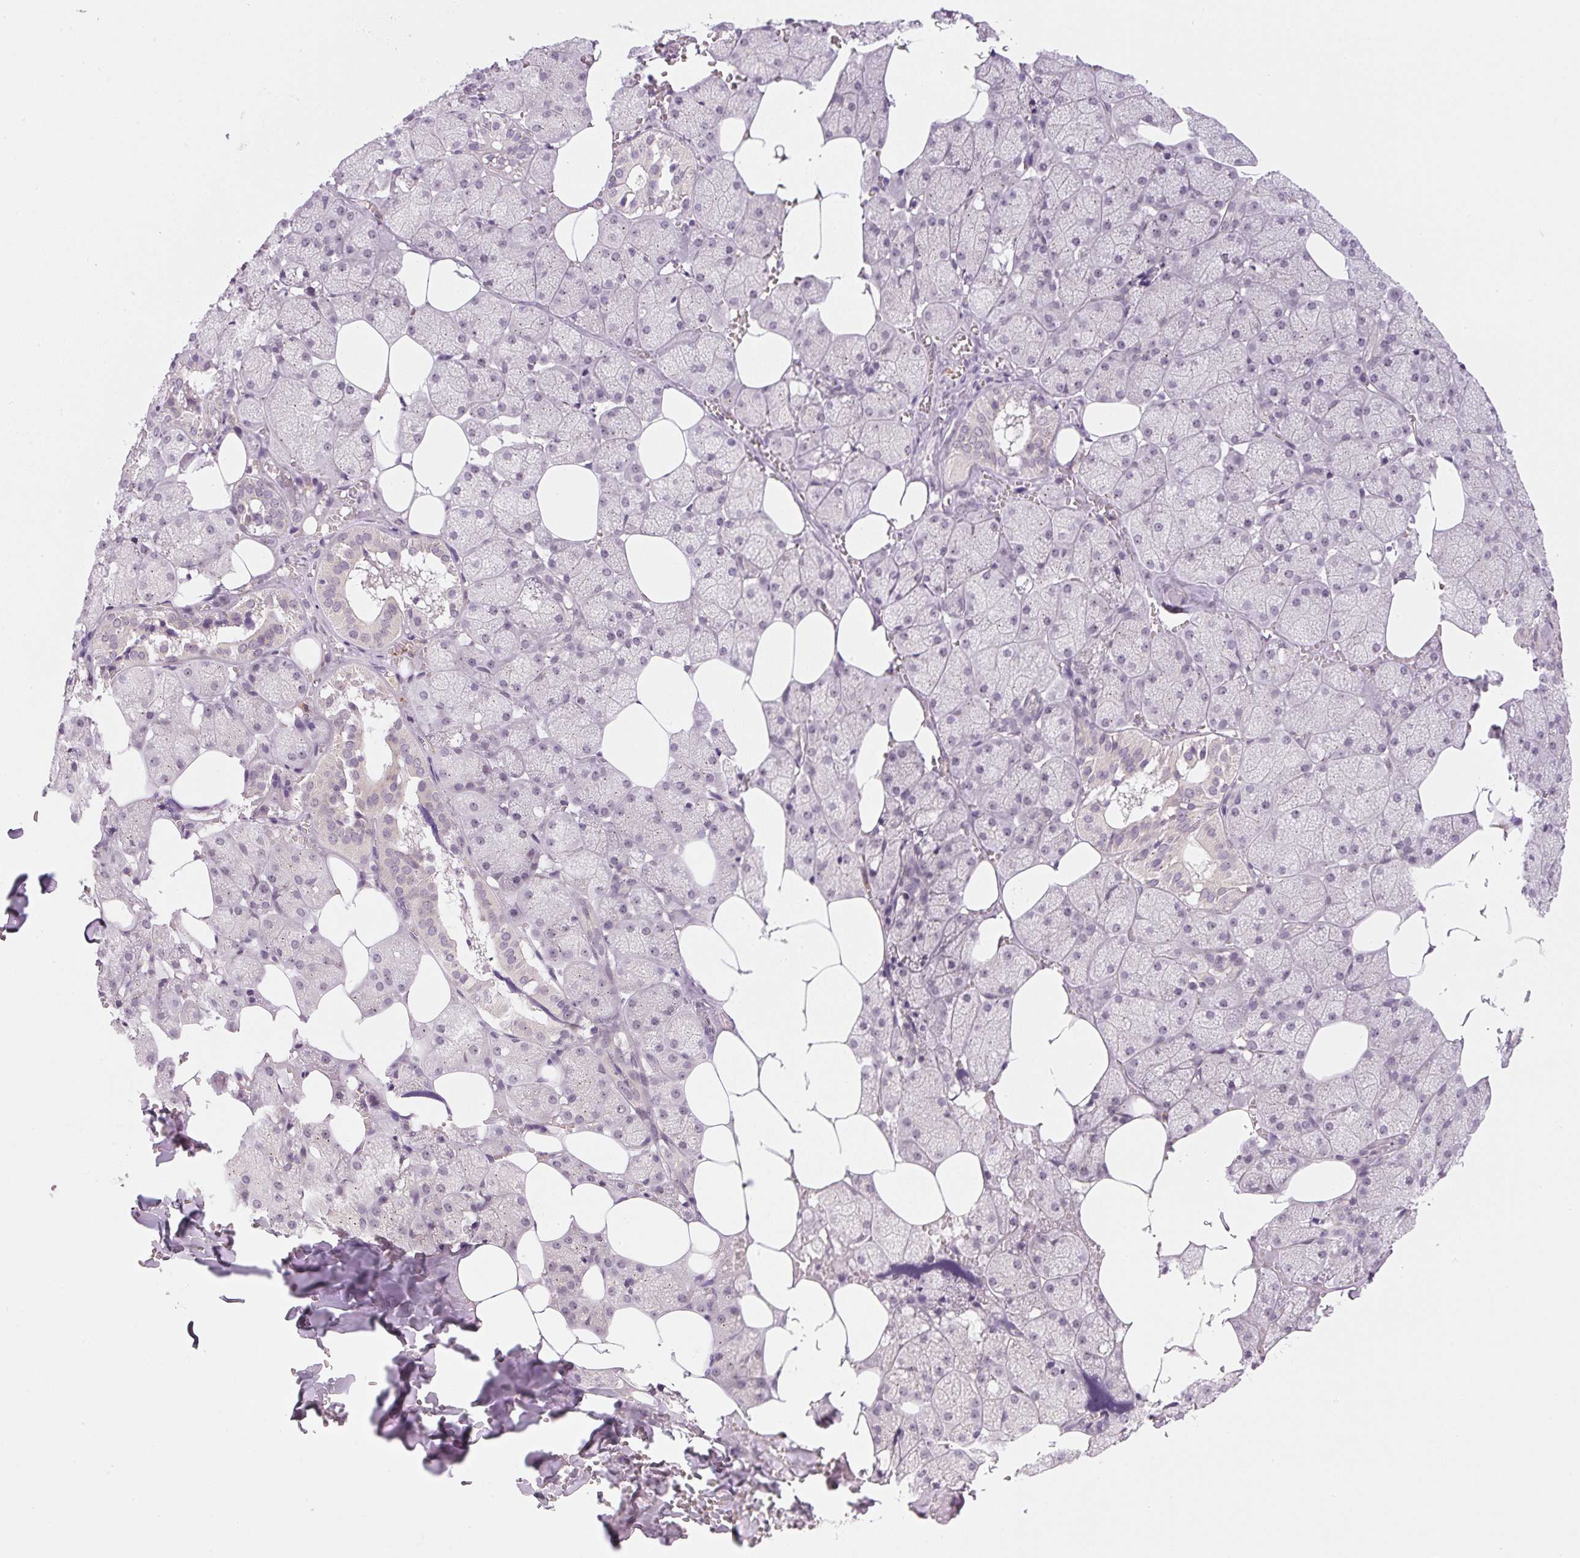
{"staining": {"intensity": "moderate", "quantity": "<25%", "location": "cytoplasmic/membranous"}, "tissue": "salivary gland", "cell_type": "Glandular cells", "image_type": "normal", "snomed": [{"axis": "morphology", "description": "Normal tissue, NOS"}, {"axis": "topography", "description": "Salivary gland"}, {"axis": "topography", "description": "Peripheral nerve tissue"}], "caption": "Protein expression analysis of normal human salivary gland reveals moderate cytoplasmic/membranous positivity in about <25% of glandular cells. Immunohistochemistry (ihc) stains the protein of interest in brown and the nuclei are stained blue.", "gene": "SGF29", "patient": {"sex": "male", "age": 38}}